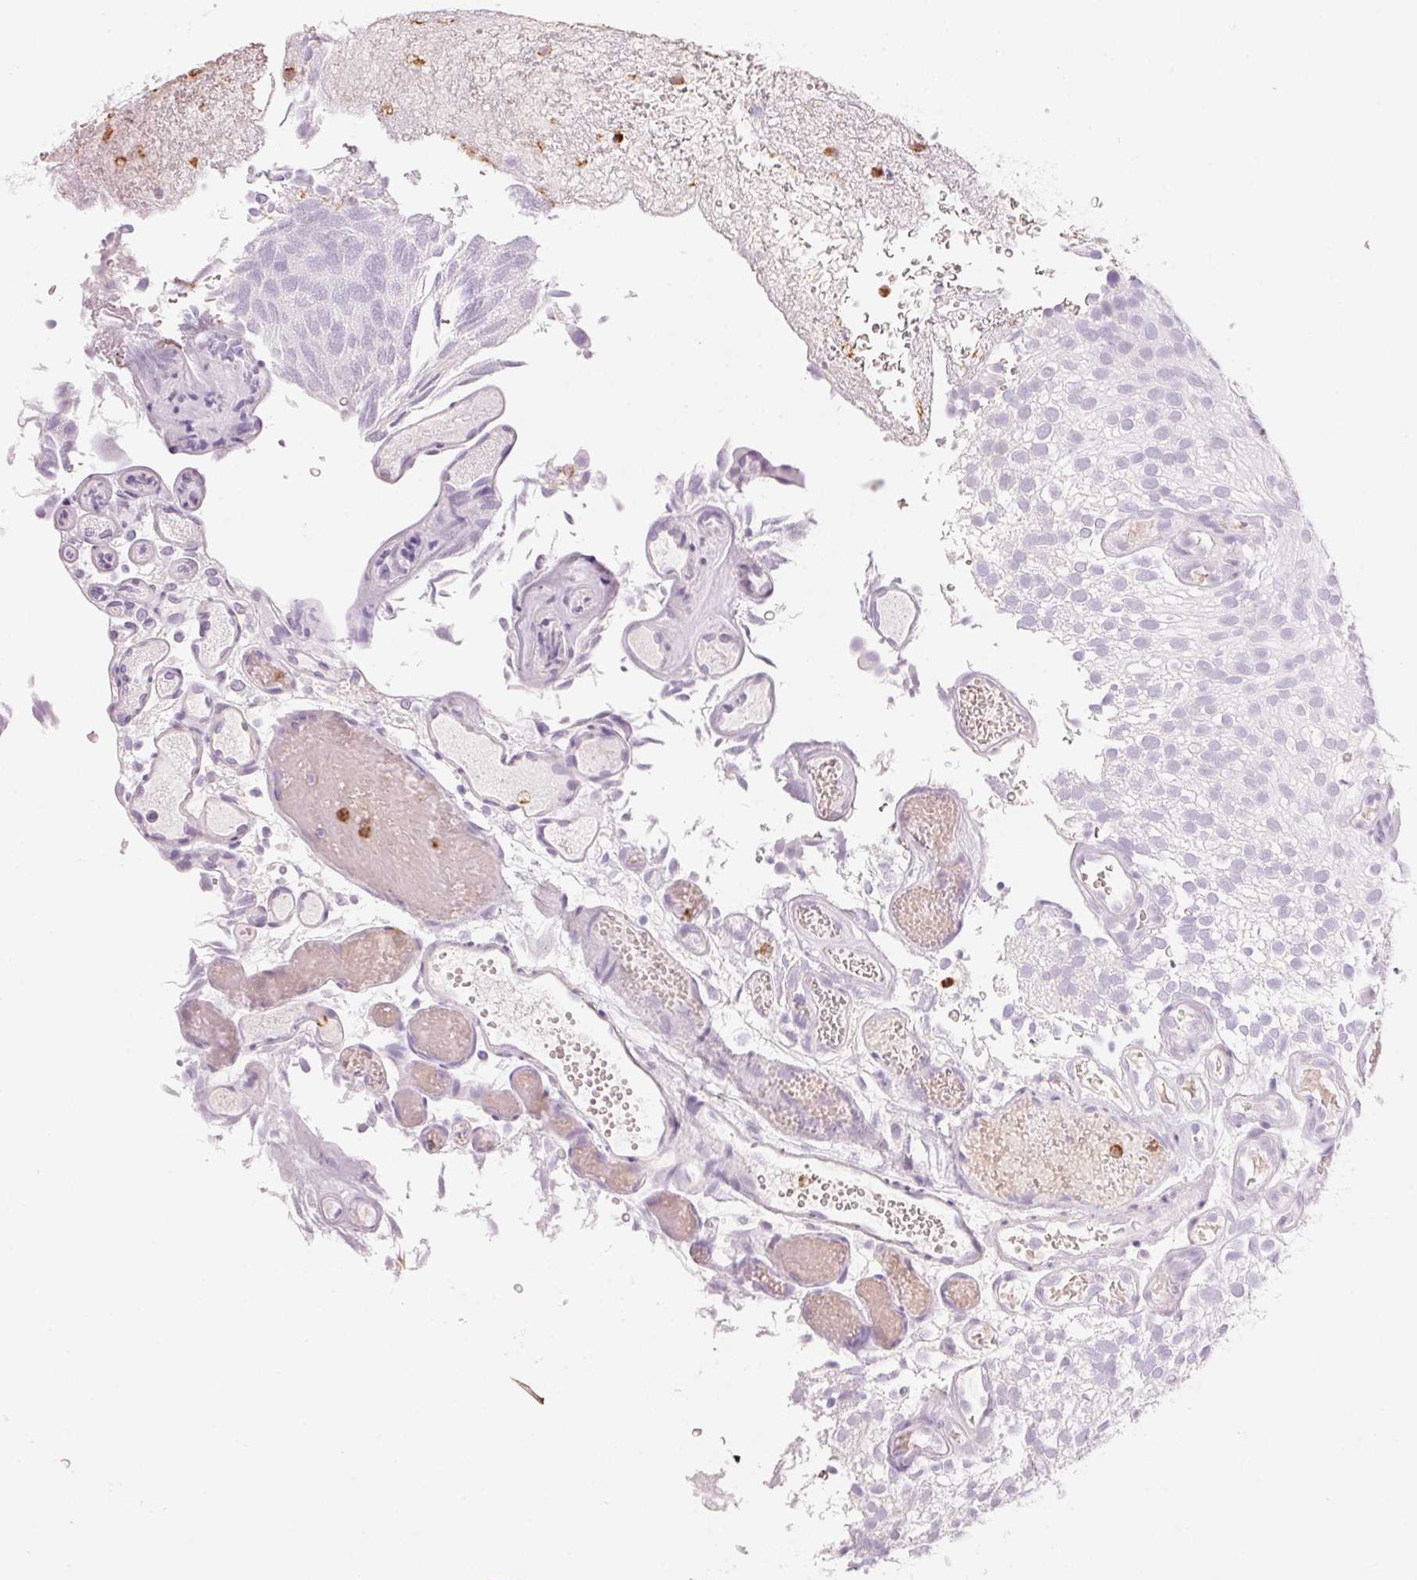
{"staining": {"intensity": "negative", "quantity": "none", "location": "none"}, "tissue": "urothelial cancer", "cell_type": "Tumor cells", "image_type": "cancer", "snomed": [{"axis": "morphology", "description": "Urothelial carcinoma, Low grade"}, {"axis": "topography", "description": "Urinary bladder"}], "caption": "Immunohistochemistry of human low-grade urothelial carcinoma reveals no expression in tumor cells.", "gene": "KLK7", "patient": {"sex": "male", "age": 78}}